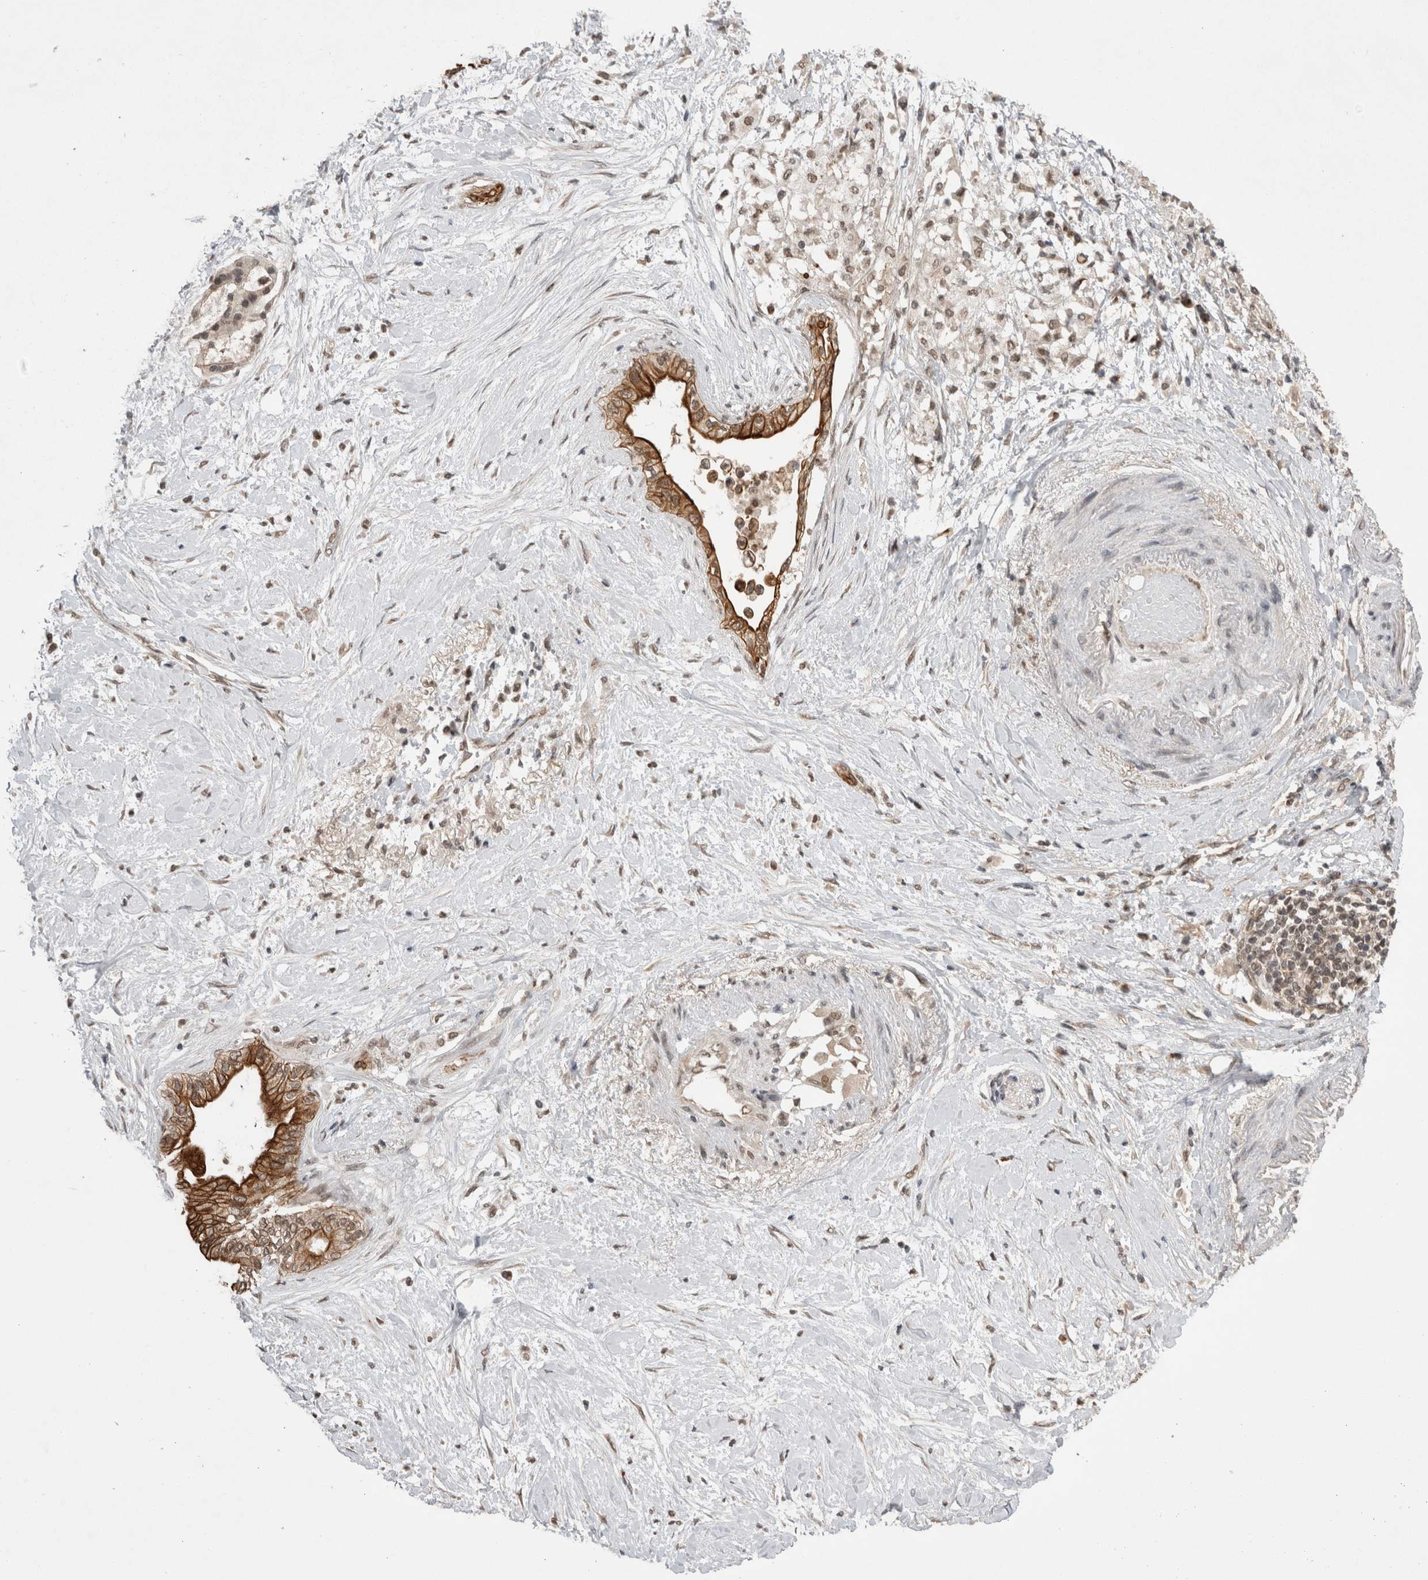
{"staining": {"intensity": "strong", "quantity": ">75%", "location": "cytoplasmic/membranous"}, "tissue": "pancreatic cancer", "cell_type": "Tumor cells", "image_type": "cancer", "snomed": [{"axis": "morphology", "description": "Normal tissue, NOS"}, {"axis": "morphology", "description": "Adenocarcinoma, NOS"}, {"axis": "topography", "description": "Pancreas"}, {"axis": "topography", "description": "Duodenum"}], "caption": "The immunohistochemical stain labels strong cytoplasmic/membranous staining in tumor cells of pancreatic cancer (adenocarcinoma) tissue.", "gene": "ZNF341", "patient": {"sex": "female", "age": 60}}